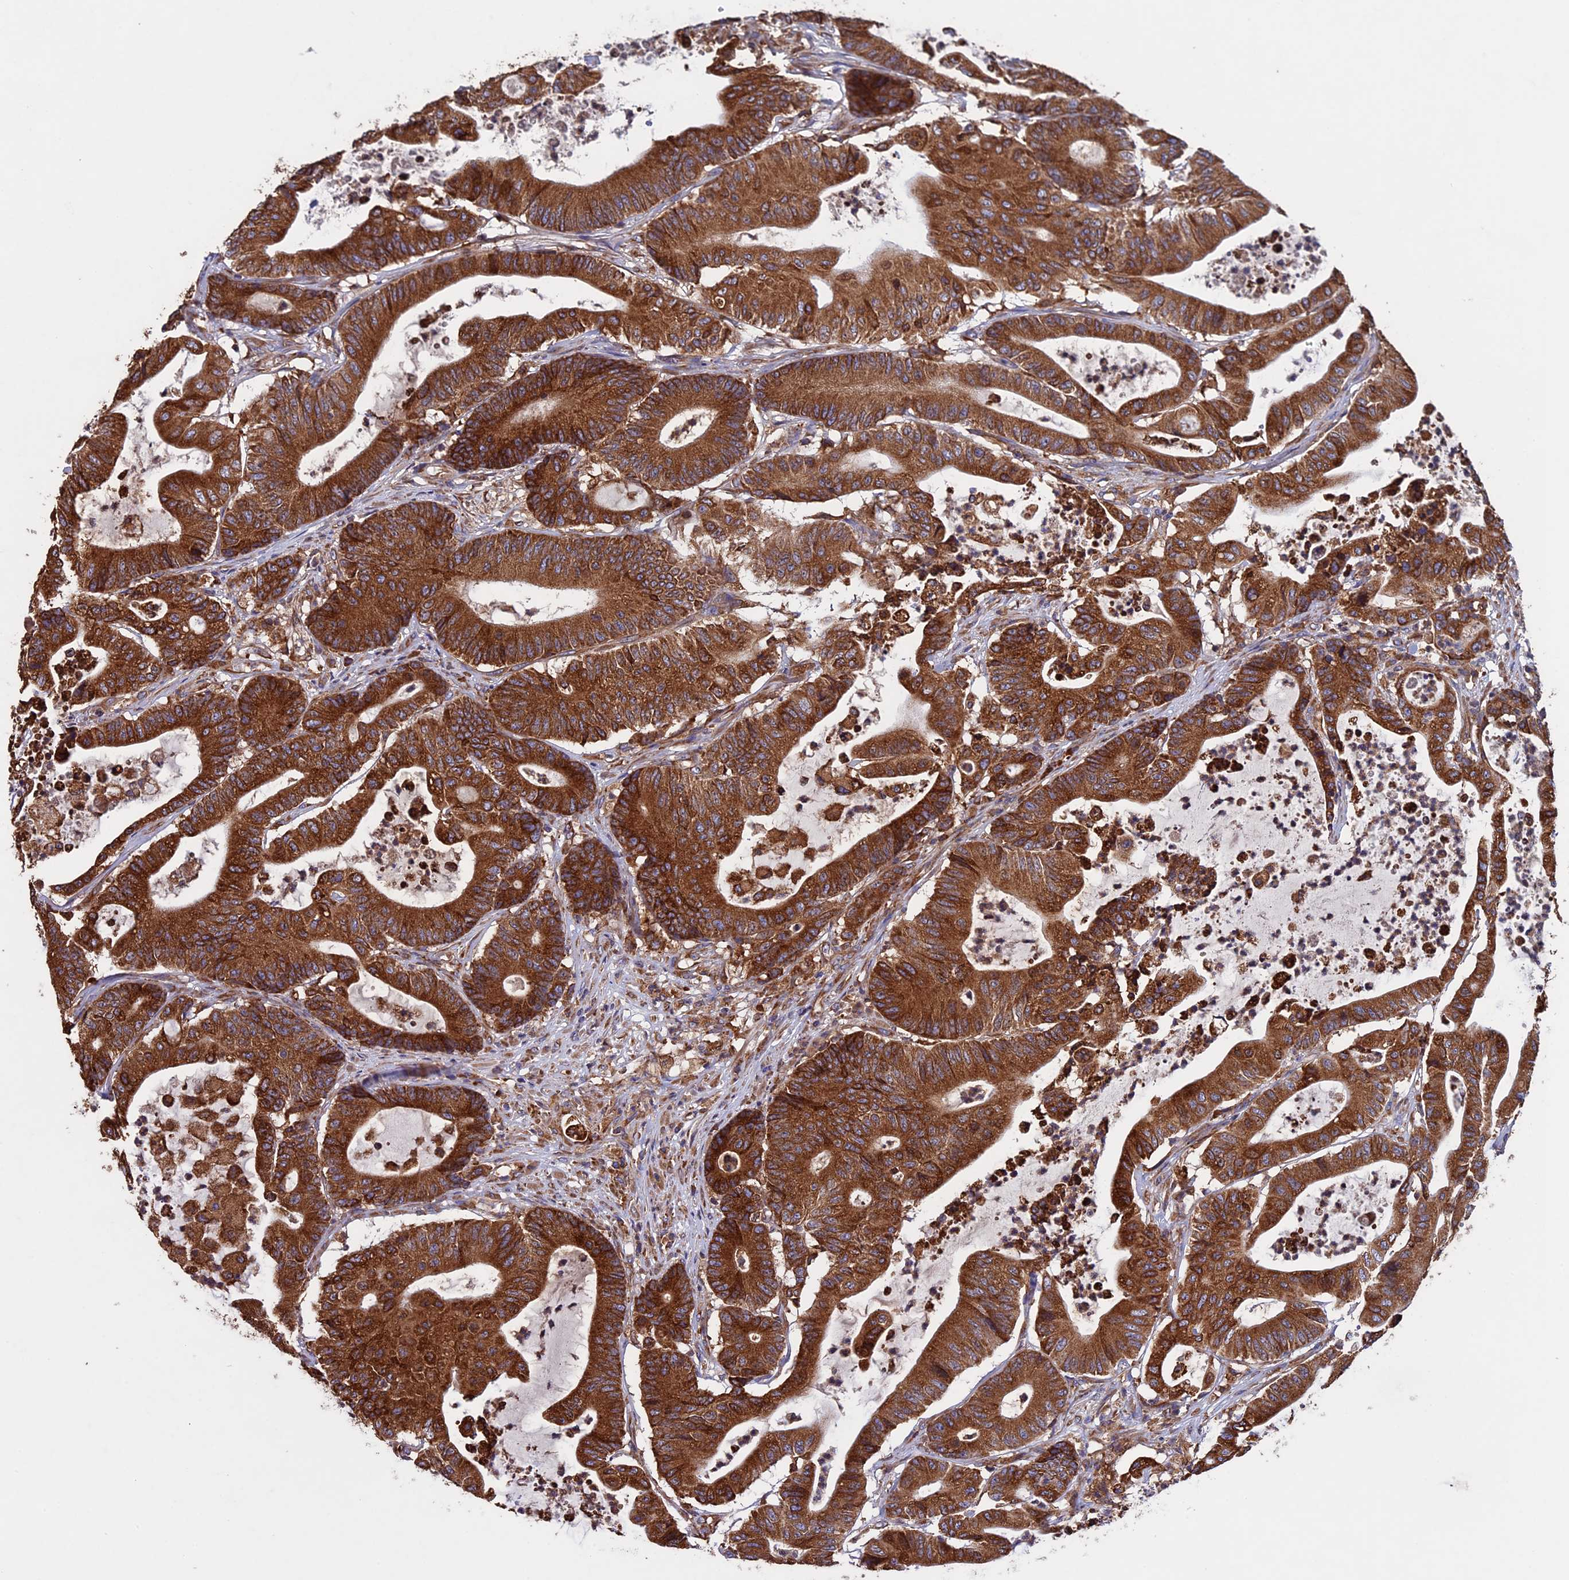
{"staining": {"intensity": "strong", "quantity": ">75%", "location": "cytoplasmic/membranous"}, "tissue": "colorectal cancer", "cell_type": "Tumor cells", "image_type": "cancer", "snomed": [{"axis": "morphology", "description": "Adenocarcinoma, NOS"}, {"axis": "topography", "description": "Colon"}], "caption": "Colorectal adenocarcinoma stained with DAB (3,3'-diaminobenzidine) immunohistochemistry (IHC) exhibits high levels of strong cytoplasmic/membranous positivity in about >75% of tumor cells.", "gene": "BTBD3", "patient": {"sex": "female", "age": 84}}